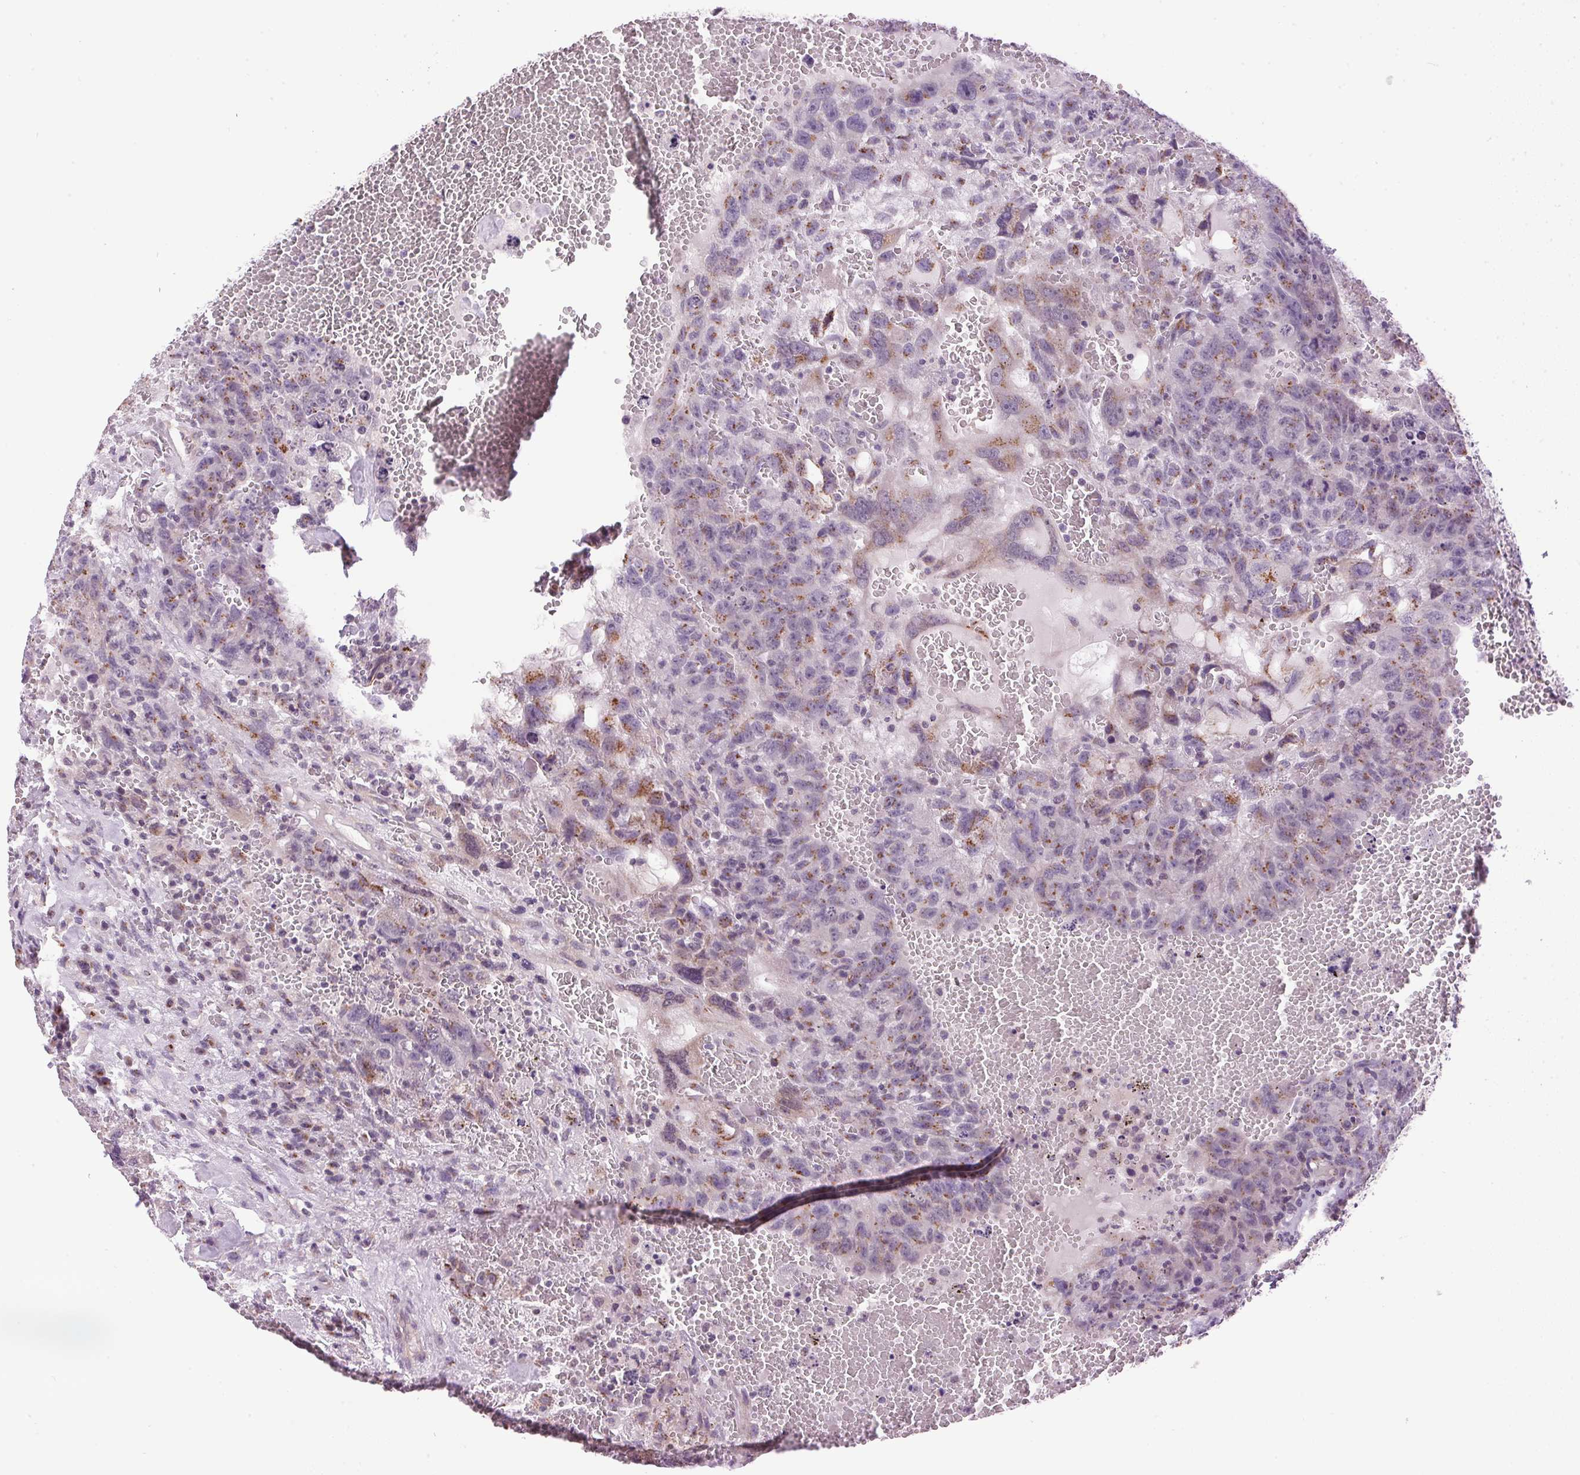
{"staining": {"intensity": "moderate", "quantity": "25%-75%", "location": "cytoplasmic/membranous"}, "tissue": "testis cancer", "cell_type": "Tumor cells", "image_type": "cancer", "snomed": [{"axis": "morphology", "description": "Carcinoma, Embryonal, NOS"}, {"axis": "topography", "description": "Testis"}], "caption": "Immunohistochemistry (IHC) of human embryonal carcinoma (testis) displays medium levels of moderate cytoplasmic/membranous staining in approximately 25%-75% of tumor cells.", "gene": "GOLPH3", "patient": {"sex": "male", "age": 26}}